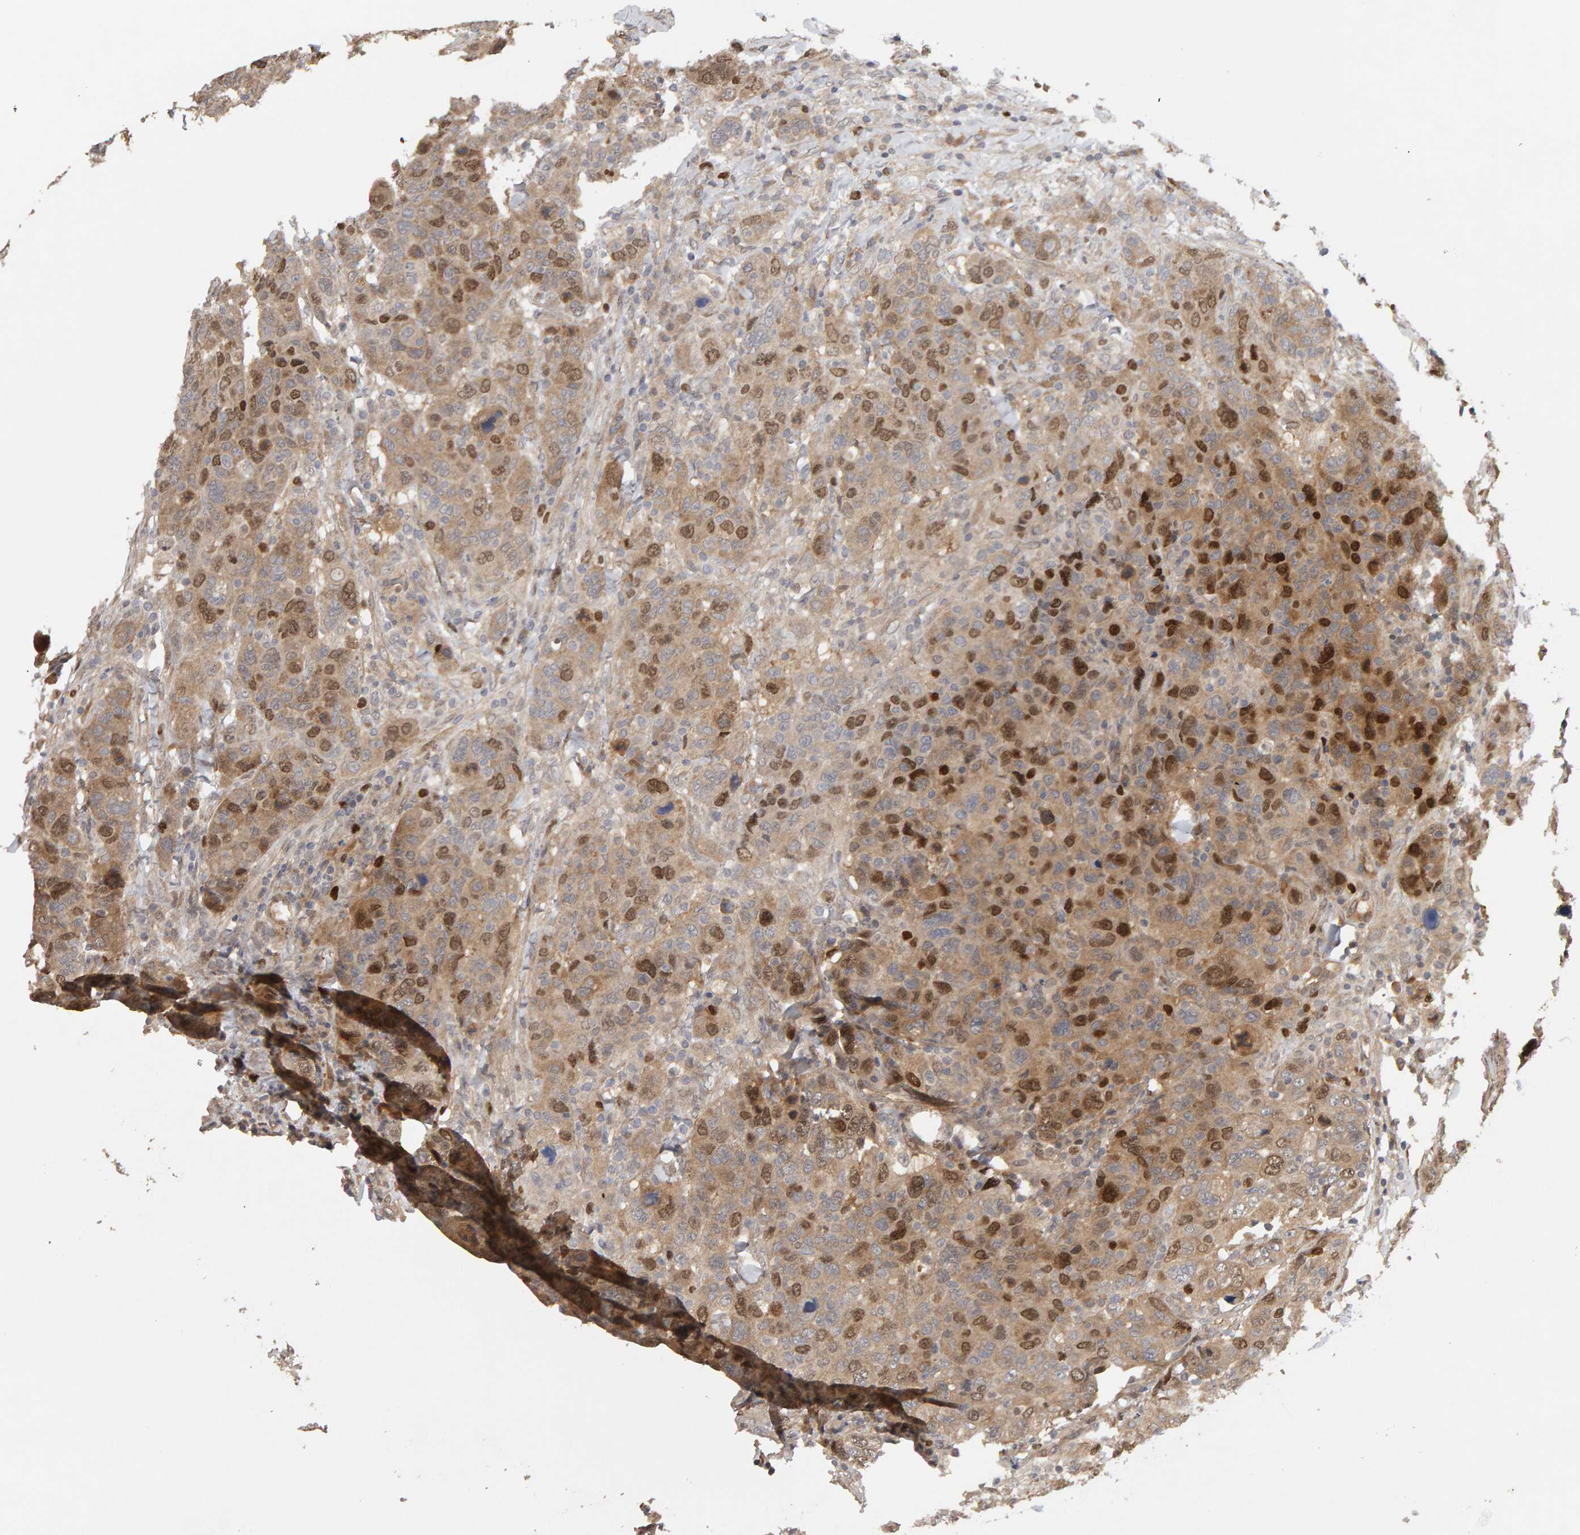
{"staining": {"intensity": "moderate", "quantity": ">75%", "location": "cytoplasmic/membranous,nuclear"}, "tissue": "breast cancer", "cell_type": "Tumor cells", "image_type": "cancer", "snomed": [{"axis": "morphology", "description": "Duct carcinoma"}, {"axis": "topography", "description": "Breast"}], "caption": "An image of human breast cancer stained for a protein exhibits moderate cytoplasmic/membranous and nuclear brown staining in tumor cells.", "gene": "CDCA5", "patient": {"sex": "female", "age": 37}}